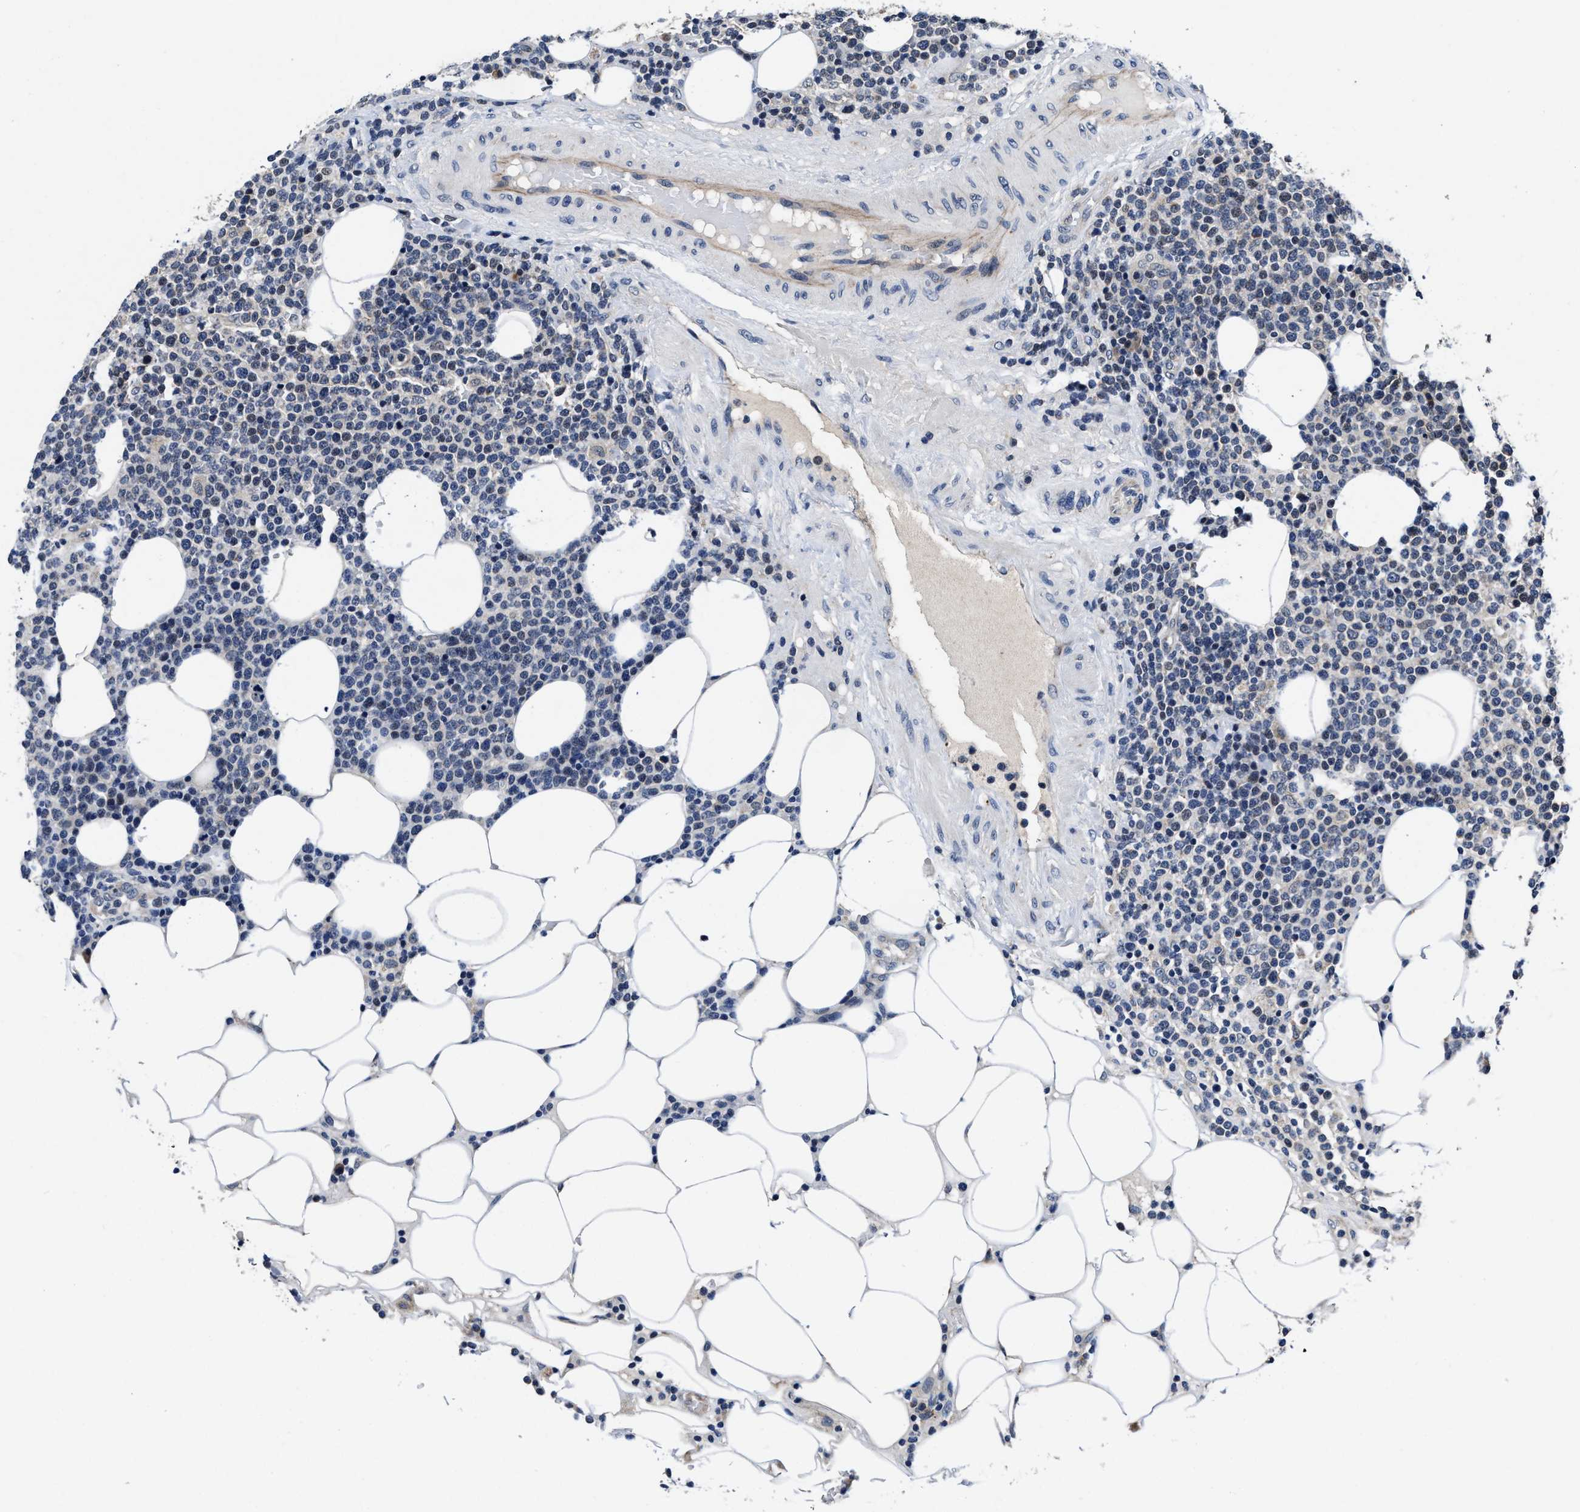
{"staining": {"intensity": "negative", "quantity": "none", "location": "none"}, "tissue": "lymphoma", "cell_type": "Tumor cells", "image_type": "cancer", "snomed": [{"axis": "morphology", "description": "Malignant lymphoma, non-Hodgkin's type, High grade"}, {"axis": "topography", "description": "Lymph node"}], "caption": "IHC photomicrograph of human lymphoma stained for a protein (brown), which demonstrates no expression in tumor cells. The staining is performed using DAB brown chromogen with nuclei counter-stained in using hematoxylin.", "gene": "TMEM53", "patient": {"sex": "male", "age": 61}}